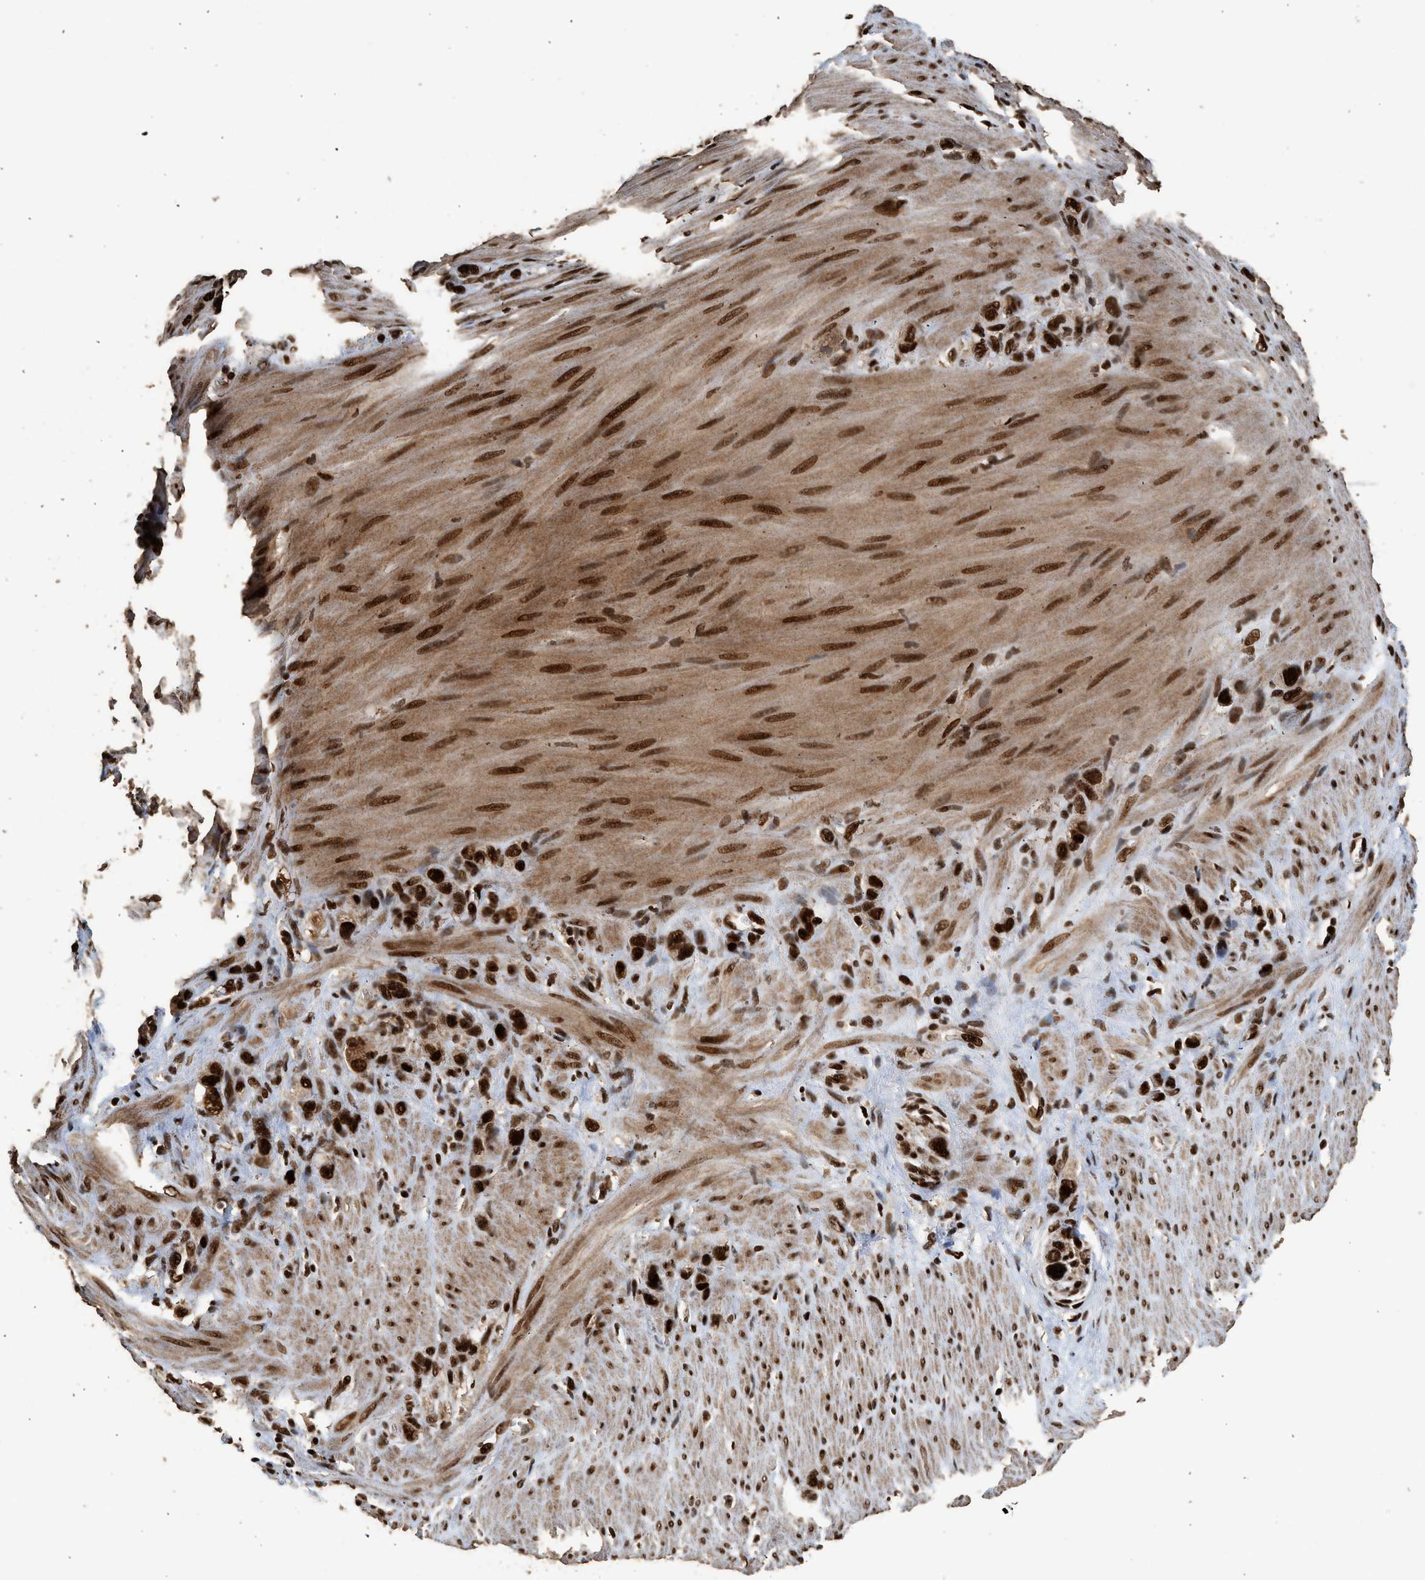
{"staining": {"intensity": "strong", "quantity": ">75%", "location": "nuclear"}, "tissue": "stomach cancer", "cell_type": "Tumor cells", "image_type": "cancer", "snomed": [{"axis": "morphology", "description": "Adenocarcinoma, NOS"}, {"axis": "morphology", "description": "Adenocarcinoma, High grade"}, {"axis": "topography", "description": "Stomach, upper"}, {"axis": "topography", "description": "Stomach, lower"}], "caption": "About >75% of tumor cells in stomach cancer (high-grade adenocarcinoma) demonstrate strong nuclear protein staining as visualized by brown immunohistochemical staining.", "gene": "PPP4R3B", "patient": {"sex": "female", "age": 65}}